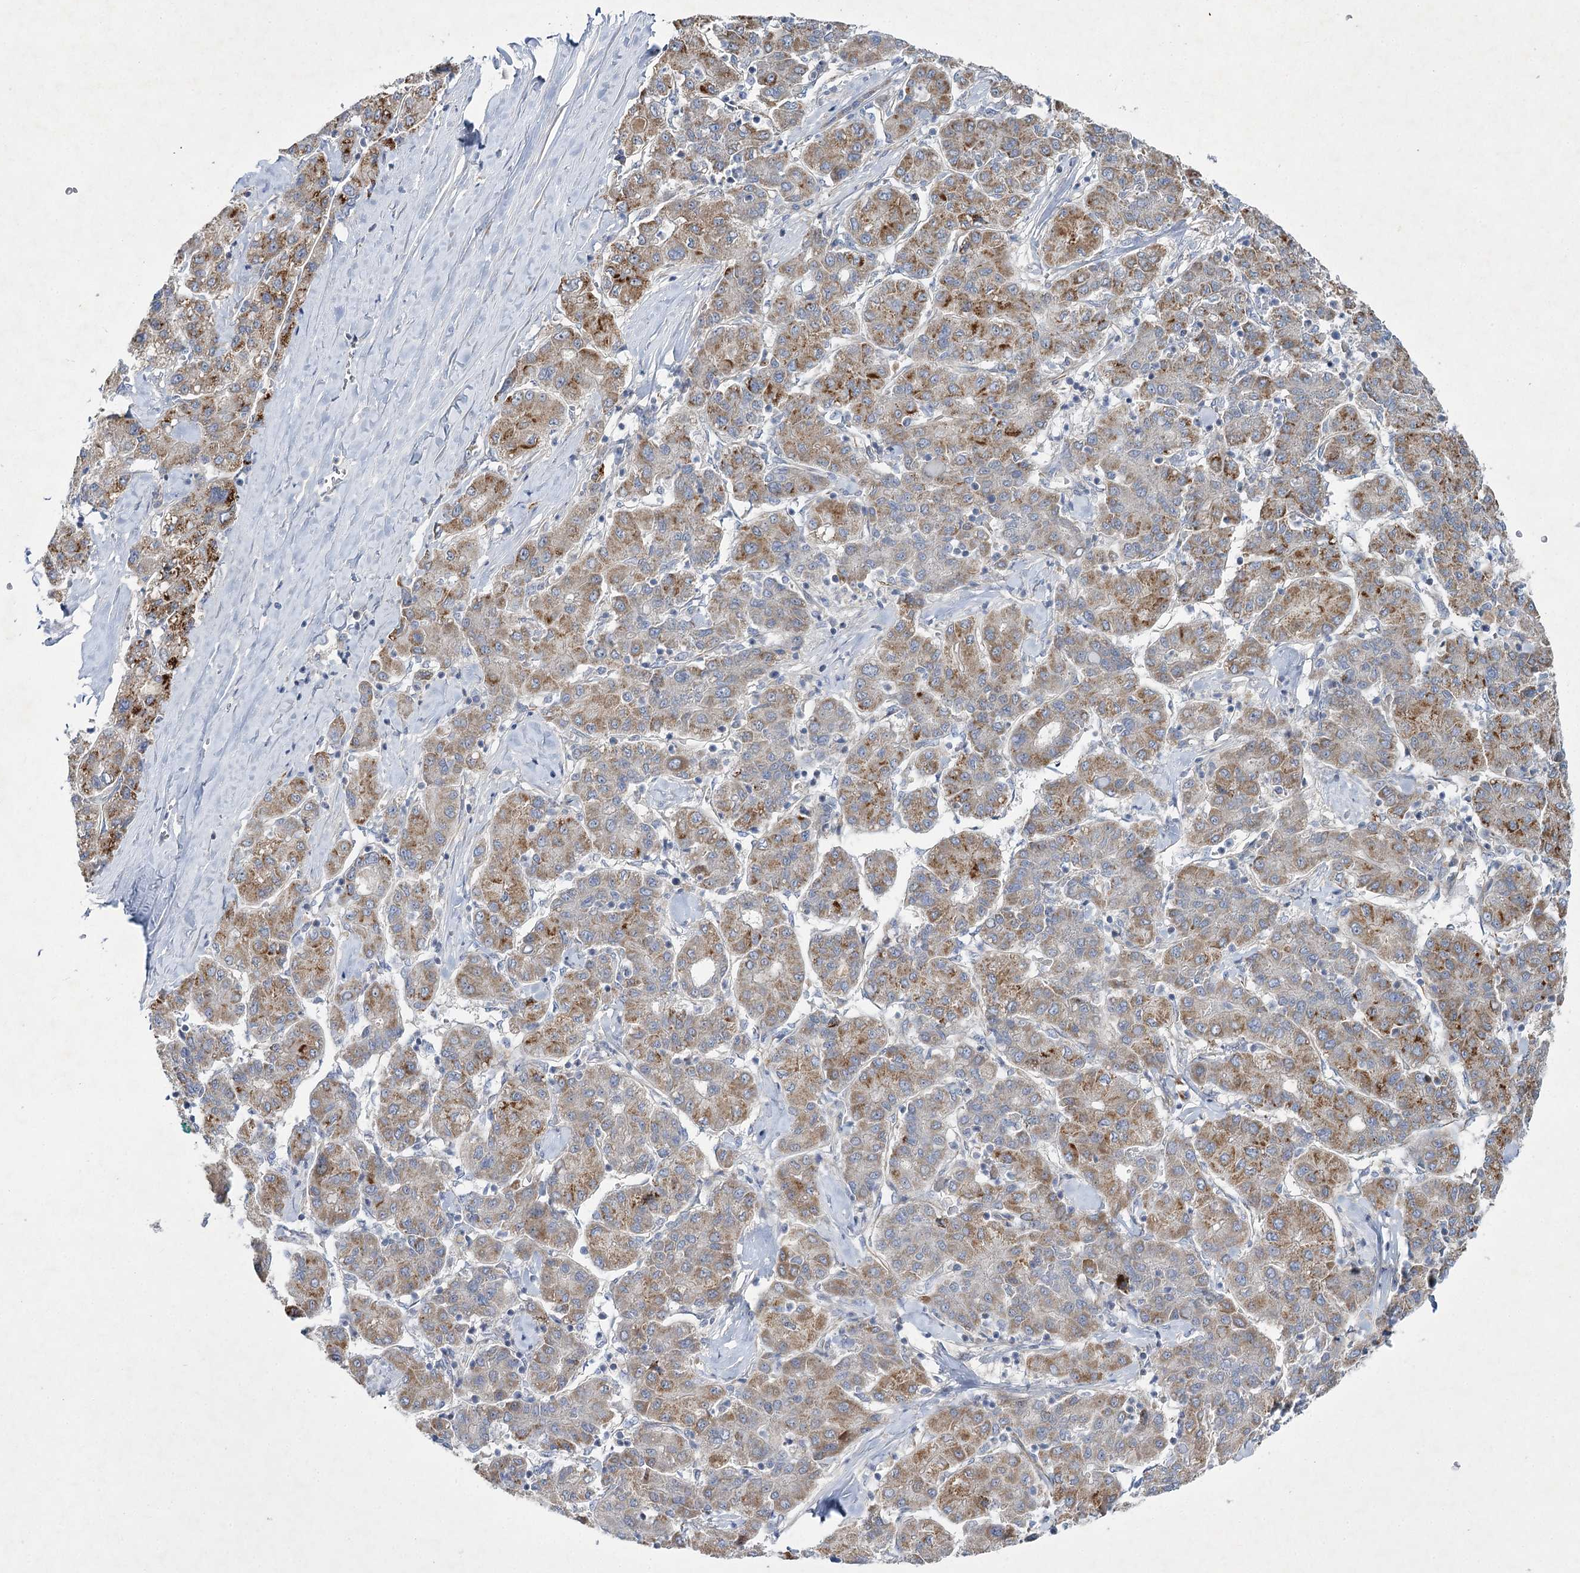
{"staining": {"intensity": "moderate", "quantity": ">75%", "location": "cytoplasmic/membranous"}, "tissue": "liver cancer", "cell_type": "Tumor cells", "image_type": "cancer", "snomed": [{"axis": "morphology", "description": "Carcinoma, Hepatocellular, NOS"}, {"axis": "topography", "description": "Liver"}], "caption": "A medium amount of moderate cytoplasmic/membranous positivity is present in approximately >75% of tumor cells in hepatocellular carcinoma (liver) tissue. The staining is performed using DAB (3,3'-diaminobenzidine) brown chromogen to label protein expression. The nuclei are counter-stained blue using hematoxylin.", "gene": "KIAA0825", "patient": {"sex": "male", "age": 65}}